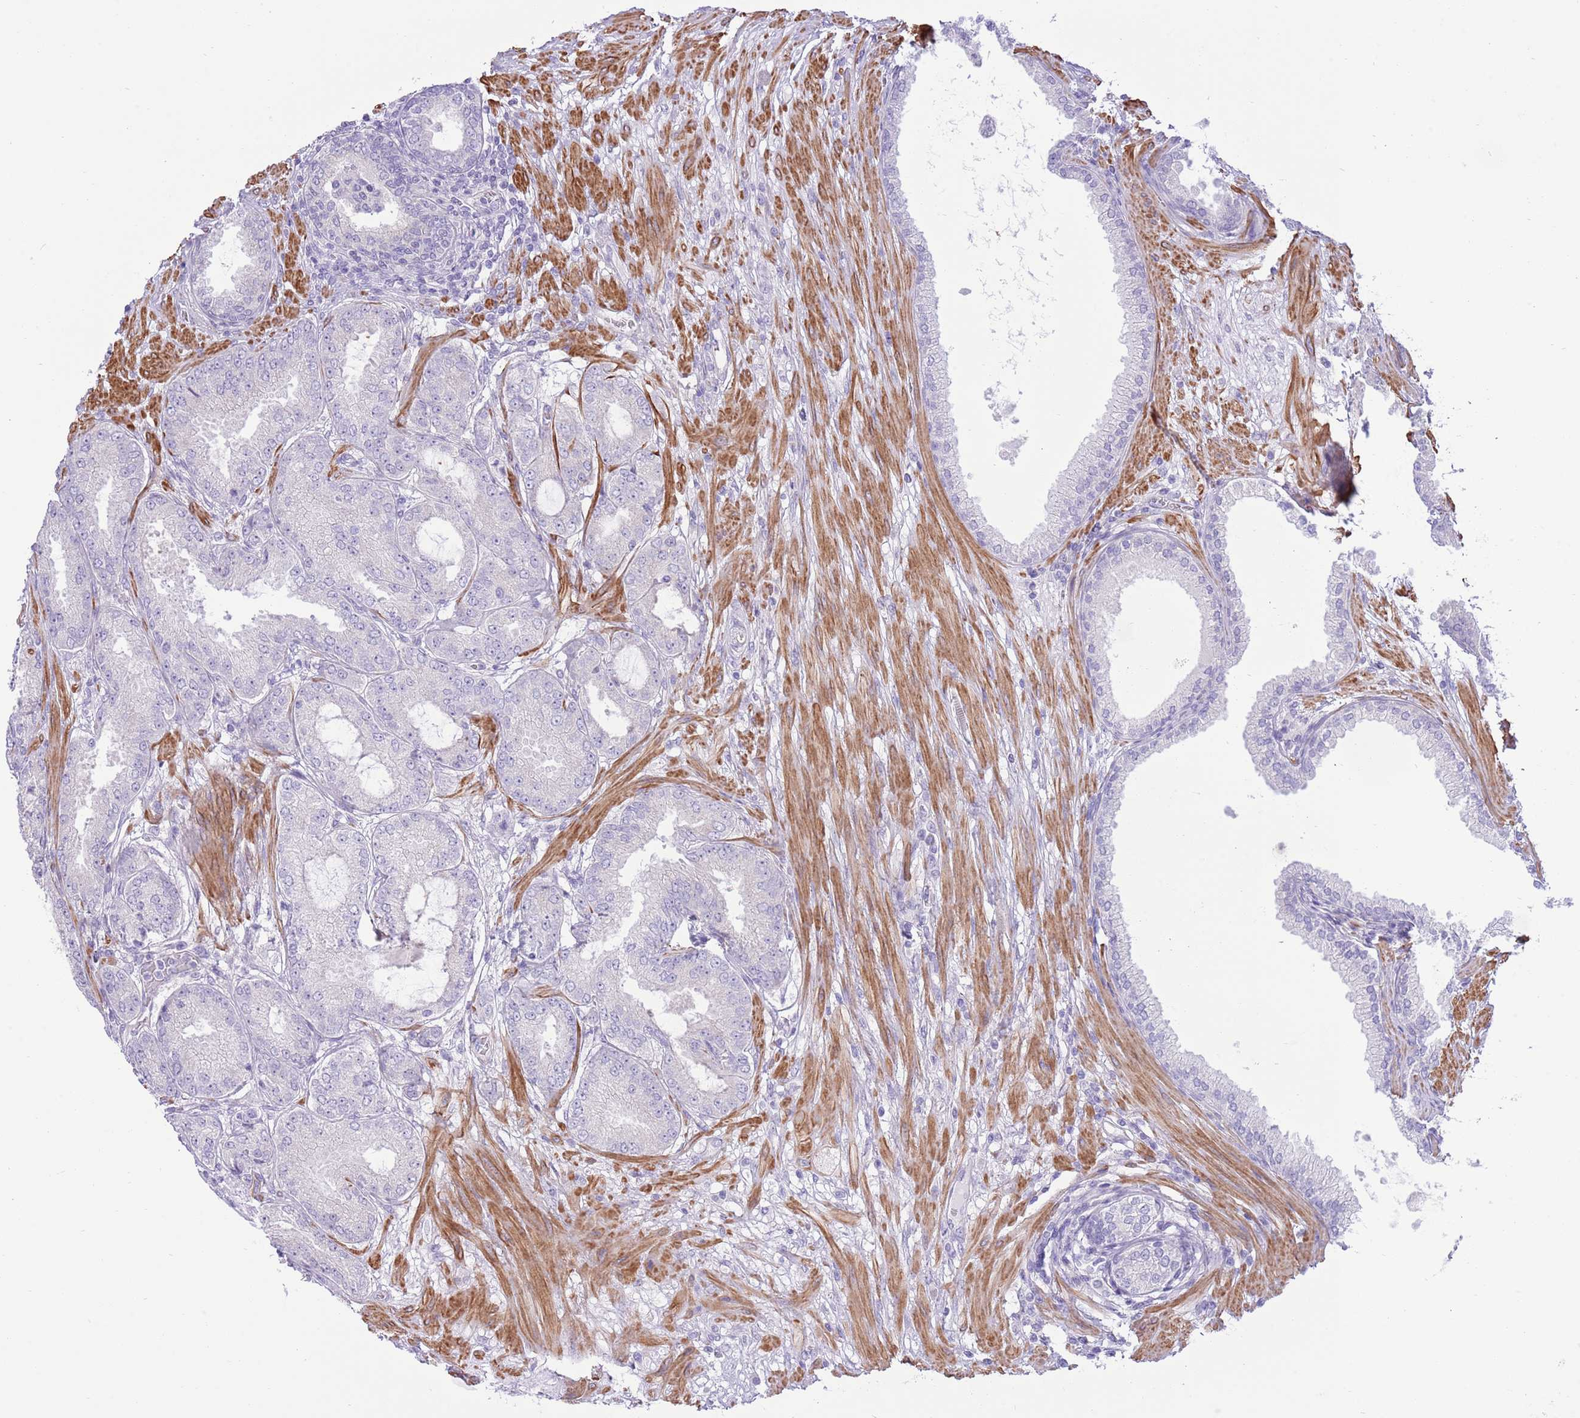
{"staining": {"intensity": "negative", "quantity": "none", "location": "none"}, "tissue": "prostate cancer", "cell_type": "Tumor cells", "image_type": "cancer", "snomed": [{"axis": "morphology", "description": "Adenocarcinoma, High grade"}, {"axis": "topography", "description": "Prostate"}], "caption": "This is an immunohistochemistry histopathology image of human high-grade adenocarcinoma (prostate). There is no staining in tumor cells.", "gene": "ZC4H2", "patient": {"sex": "male", "age": 71}}